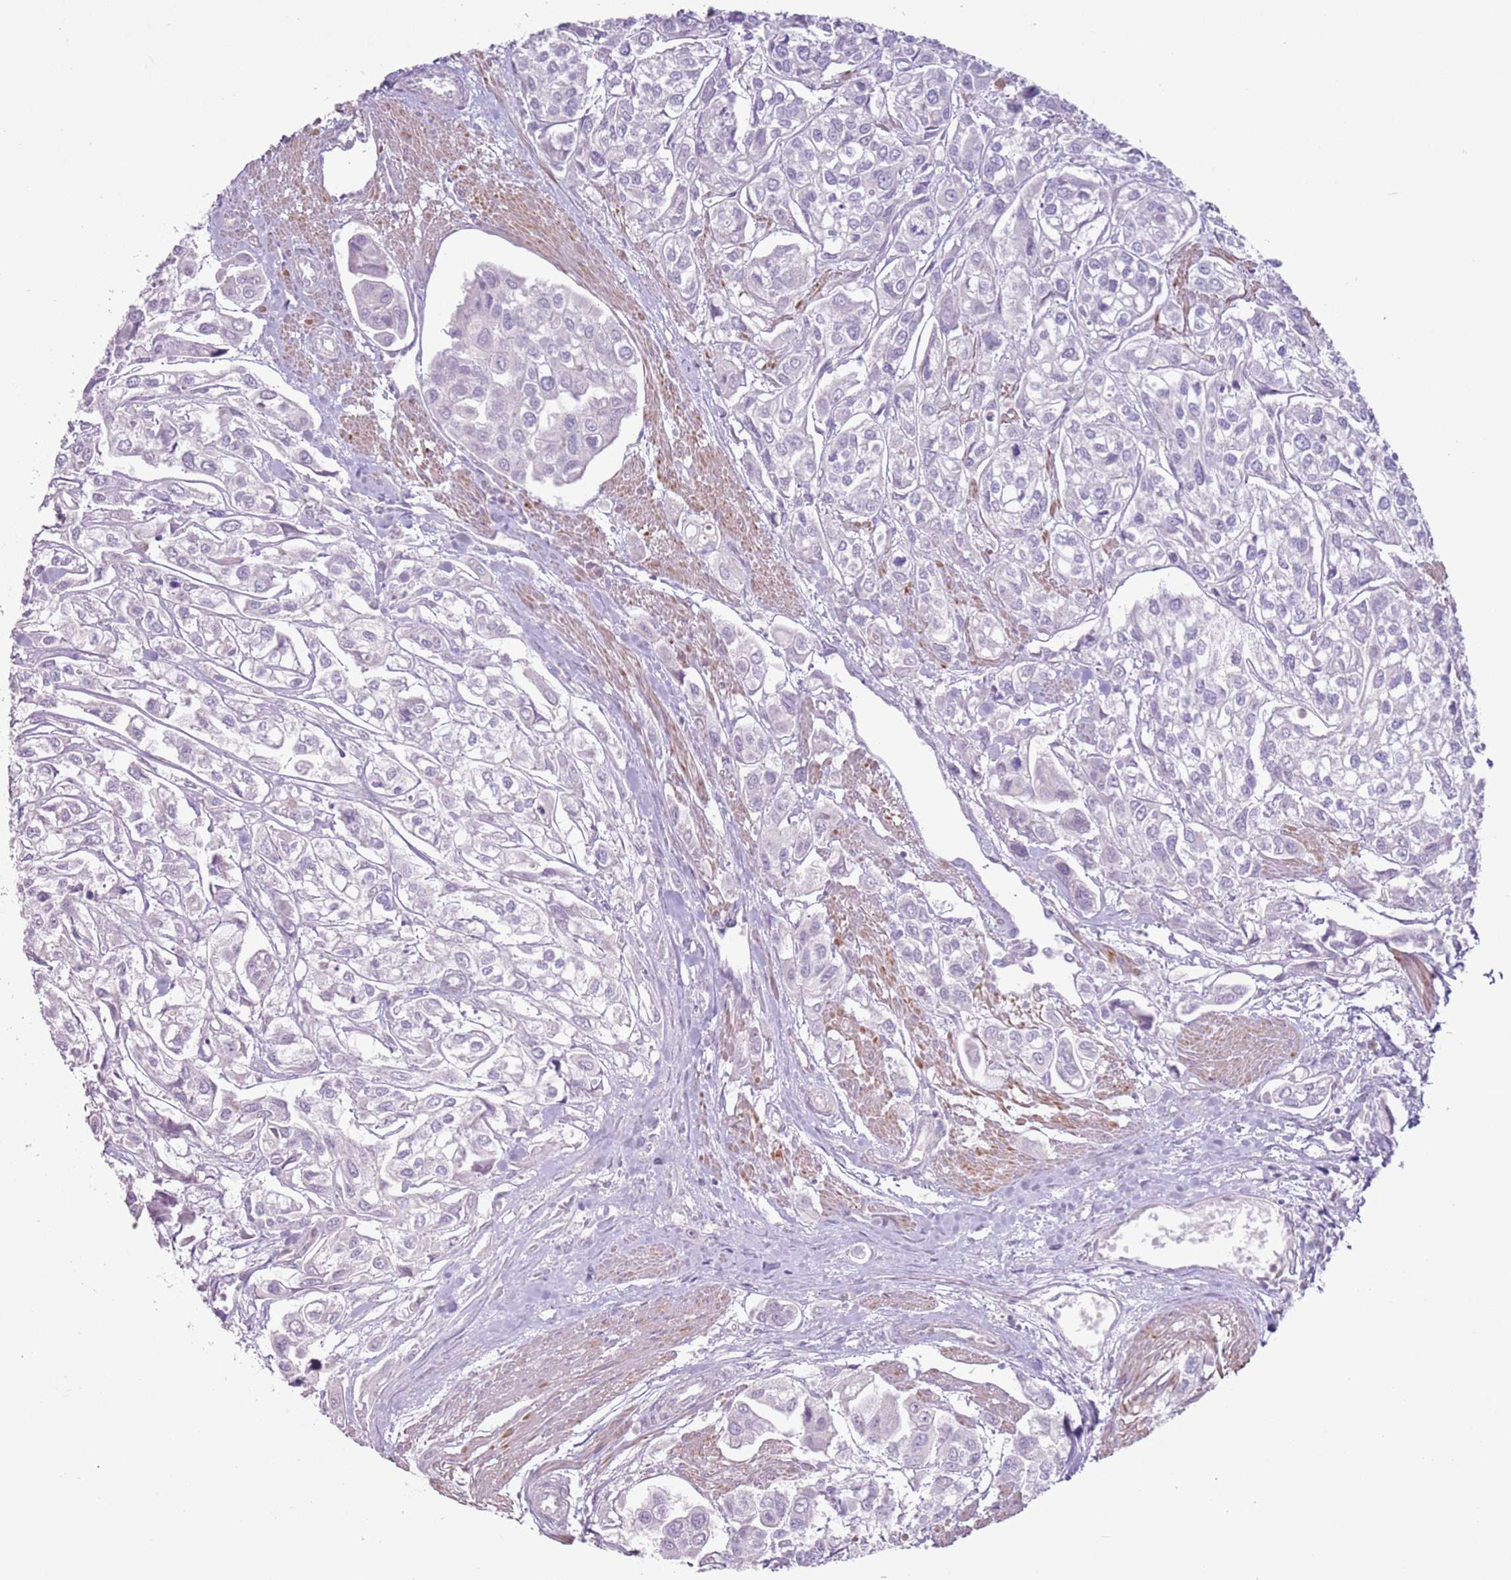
{"staining": {"intensity": "negative", "quantity": "none", "location": "none"}, "tissue": "urothelial cancer", "cell_type": "Tumor cells", "image_type": "cancer", "snomed": [{"axis": "morphology", "description": "Urothelial carcinoma, High grade"}, {"axis": "topography", "description": "Urinary bladder"}], "caption": "Immunohistochemical staining of human urothelial cancer exhibits no significant expression in tumor cells.", "gene": "ZNF239", "patient": {"sex": "male", "age": 67}}